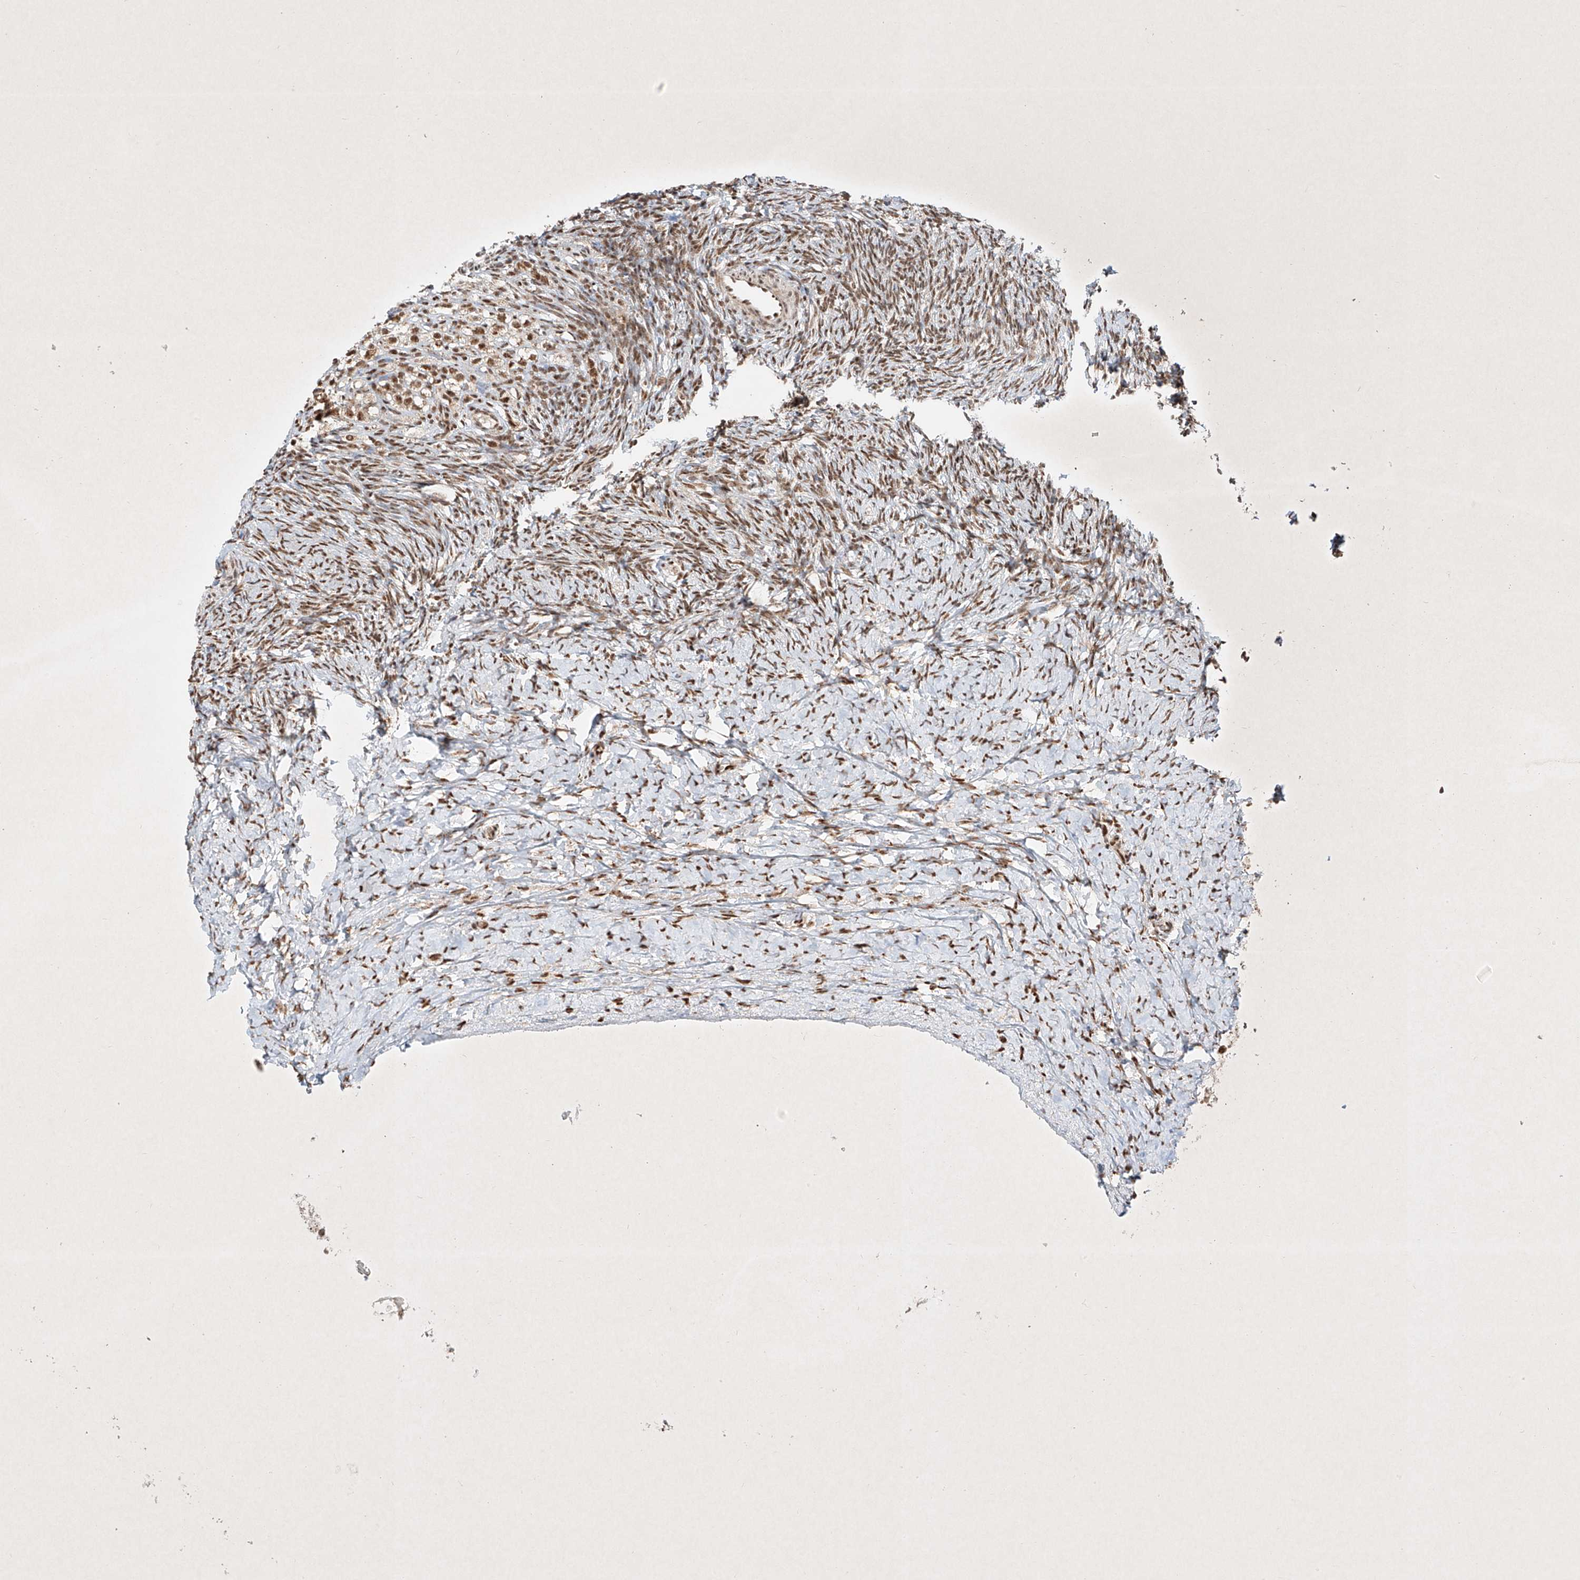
{"staining": {"intensity": "moderate", "quantity": "25%-75%", "location": "nuclear"}, "tissue": "ovary", "cell_type": "Ovarian stroma cells", "image_type": "normal", "snomed": [{"axis": "morphology", "description": "Normal tissue, NOS"}, {"axis": "morphology", "description": "Developmental malformation"}, {"axis": "topography", "description": "Ovary"}], "caption": "IHC image of benign human ovary stained for a protein (brown), which demonstrates medium levels of moderate nuclear staining in about 25%-75% of ovarian stroma cells.", "gene": "EPG5", "patient": {"sex": "female", "age": 39}}